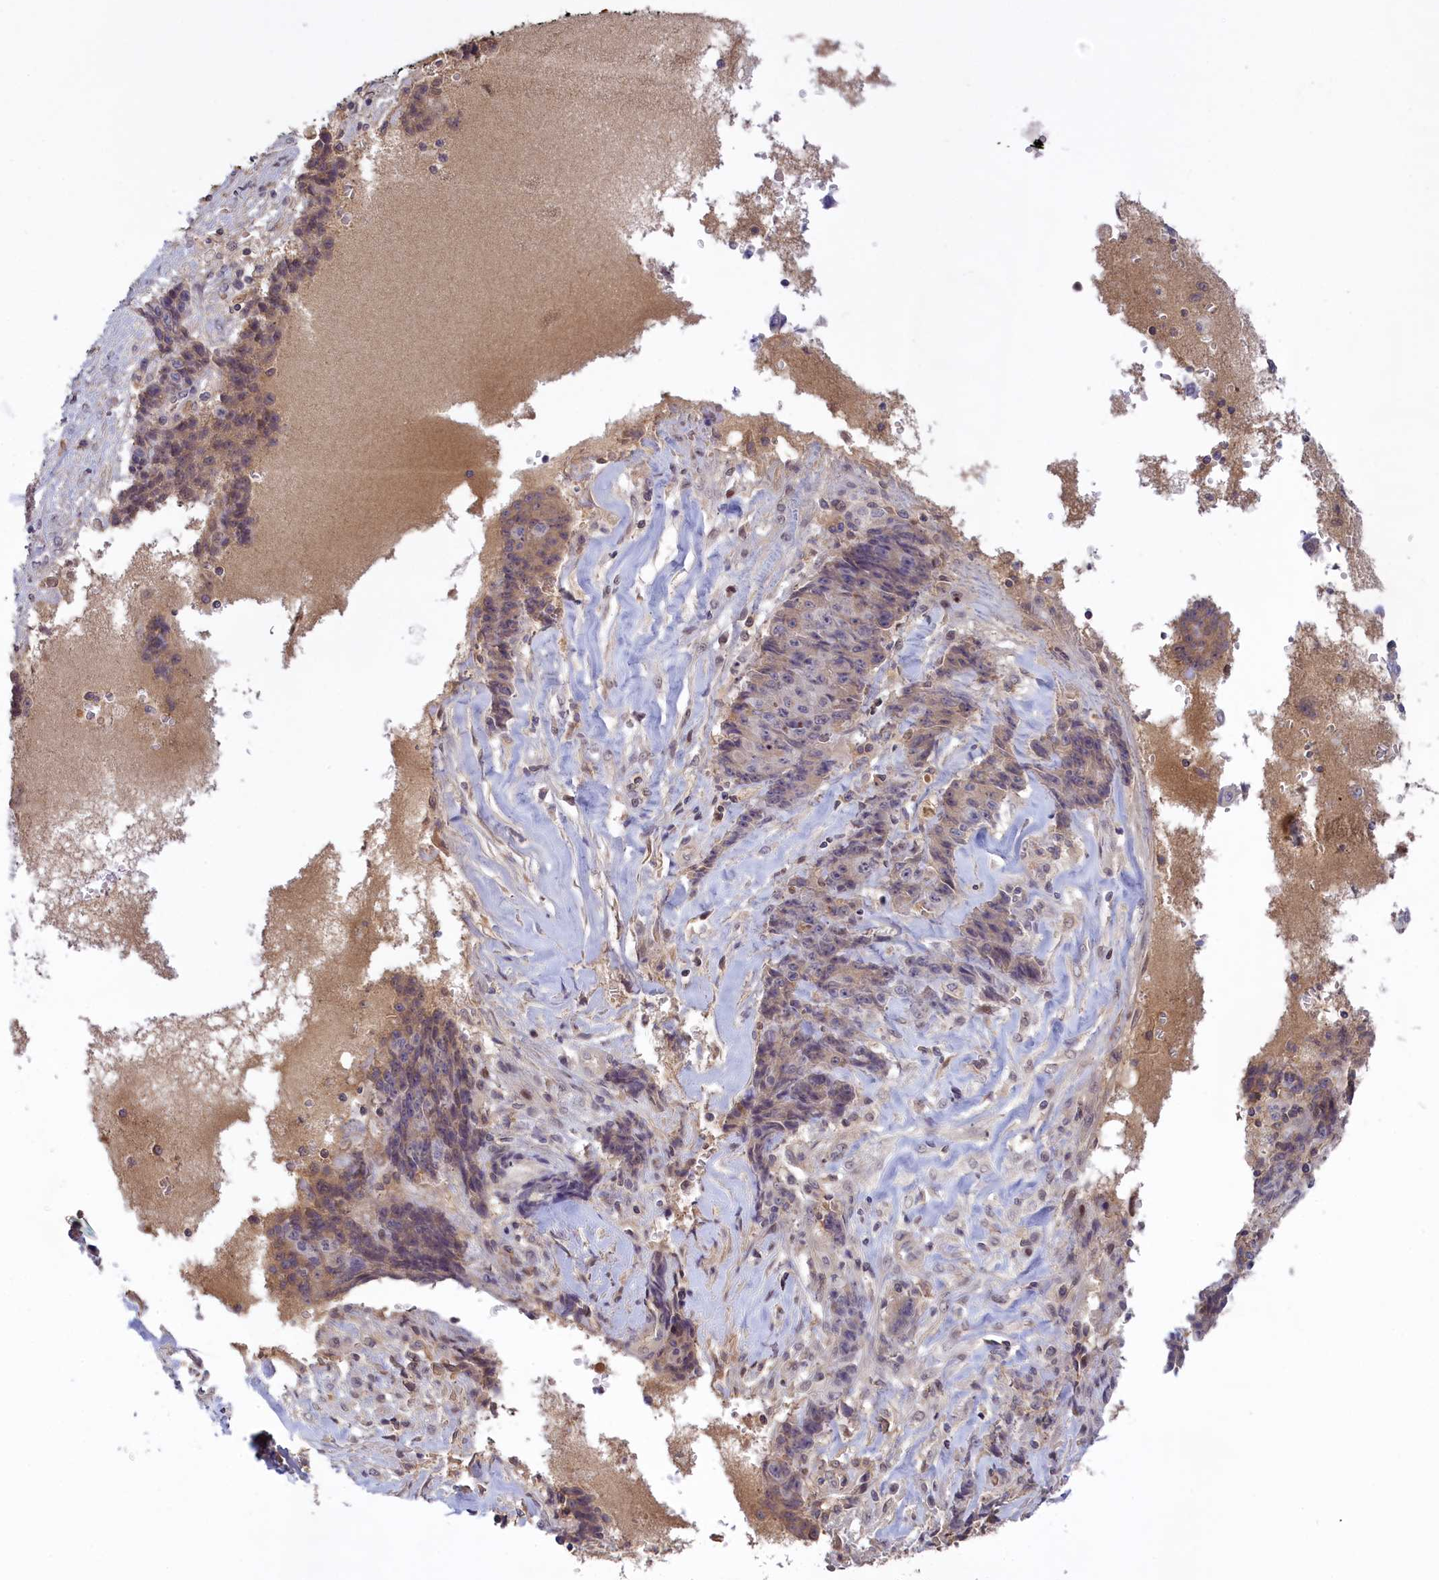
{"staining": {"intensity": "weak", "quantity": "<25%", "location": "nuclear"}, "tissue": "ovarian cancer", "cell_type": "Tumor cells", "image_type": "cancer", "snomed": [{"axis": "morphology", "description": "Carcinoma, endometroid"}, {"axis": "topography", "description": "Ovary"}], "caption": "An image of ovarian cancer stained for a protein demonstrates no brown staining in tumor cells.", "gene": "RRAD", "patient": {"sex": "female", "age": 42}}